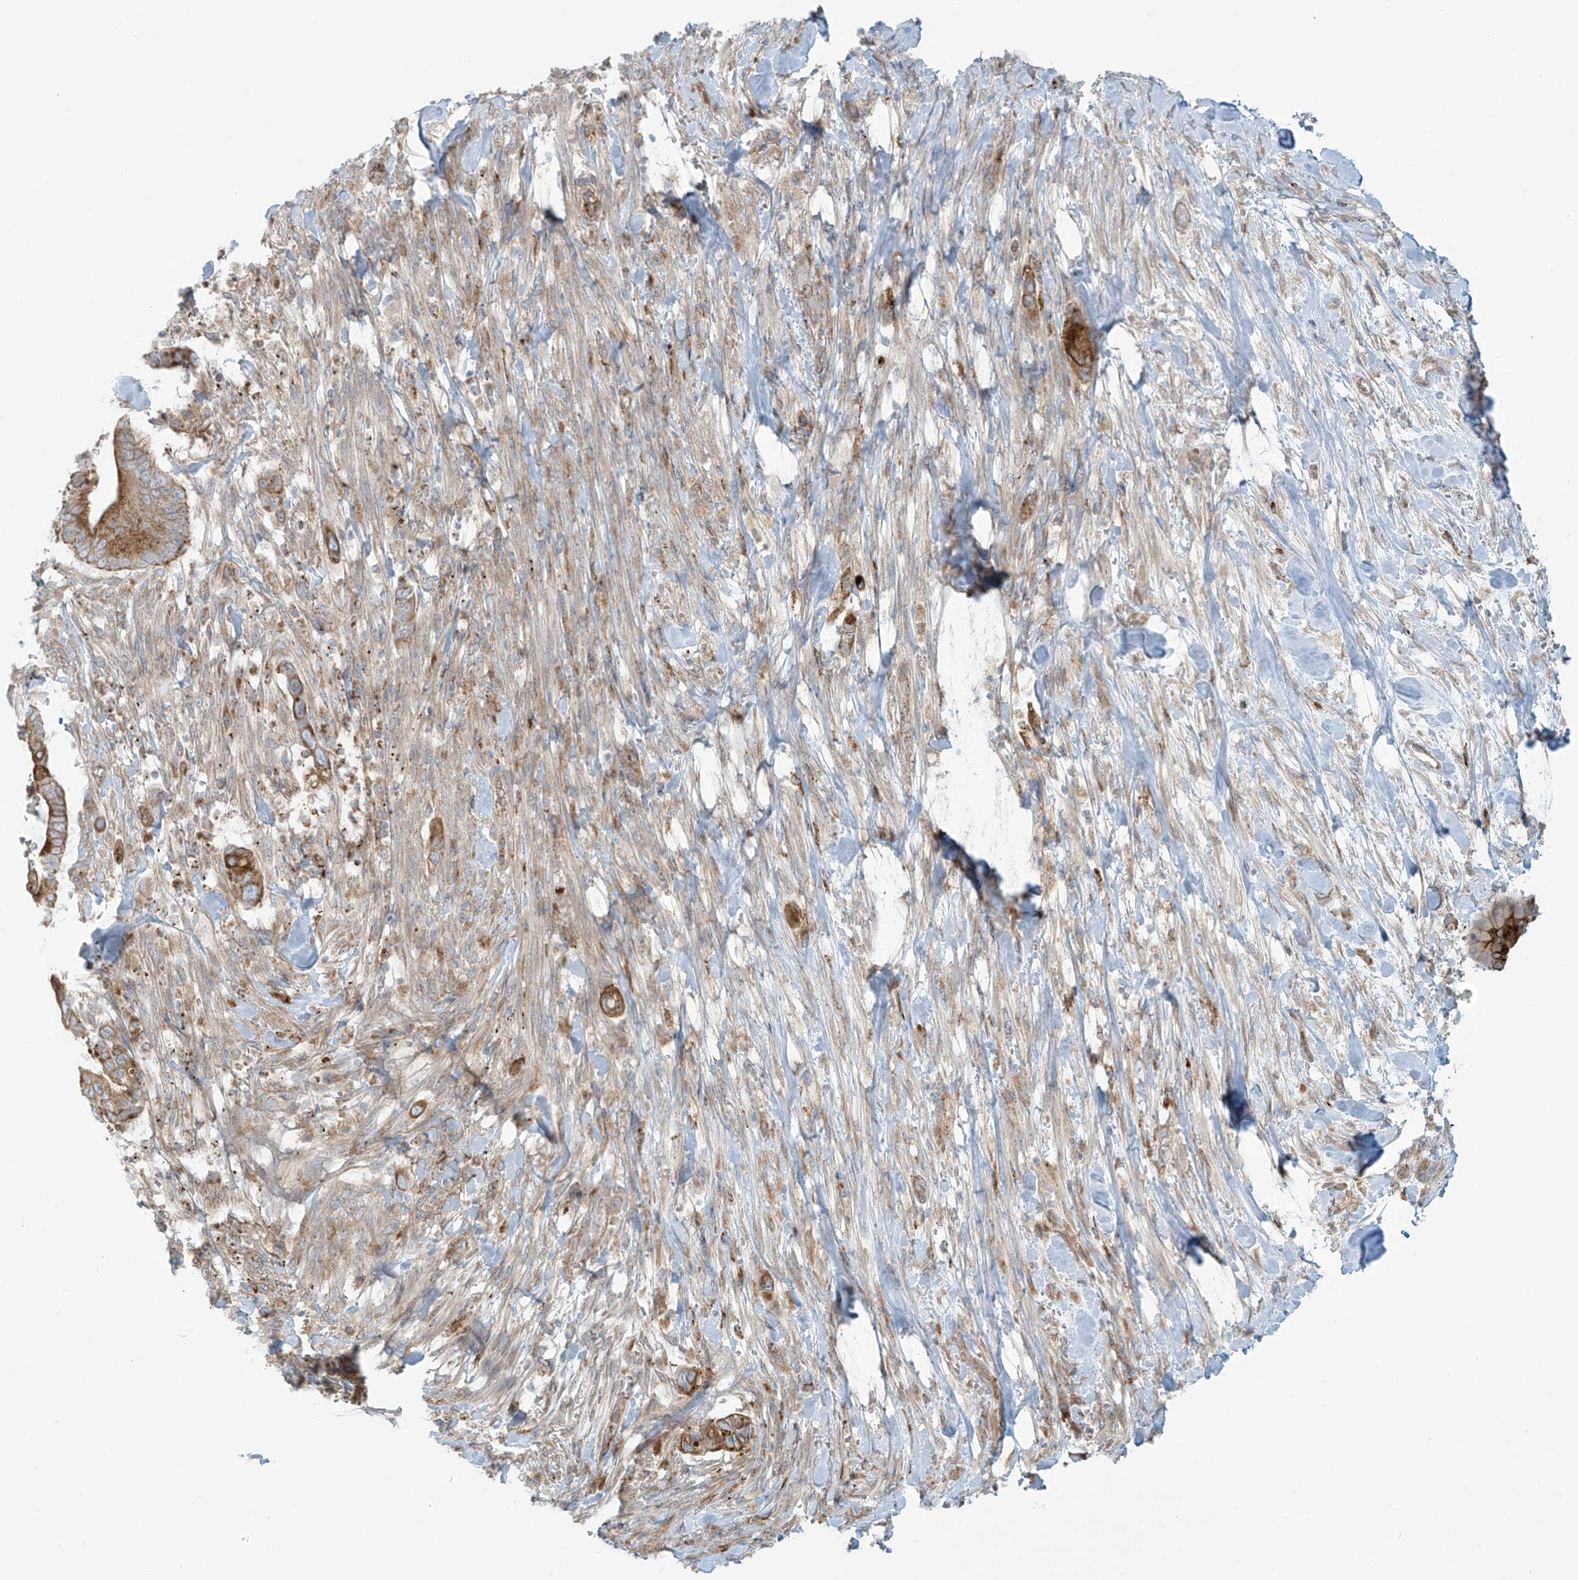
{"staining": {"intensity": "moderate", "quantity": ">75%", "location": "cytoplasmic/membranous"}, "tissue": "pancreatic cancer", "cell_type": "Tumor cells", "image_type": "cancer", "snomed": [{"axis": "morphology", "description": "Adenocarcinoma, NOS"}, {"axis": "topography", "description": "Pancreas"}], "caption": "Immunohistochemistry micrograph of neoplastic tissue: adenocarcinoma (pancreatic) stained using immunohistochemistry reveals medium levels of moderate protein expression localized specifically in the cytoplasmic/membranous of tumor cells, appearing as a cytoplasmic/membranous brown color.", "gene": "LZTS3", "patient": {"sex": "male", "age": 68}}